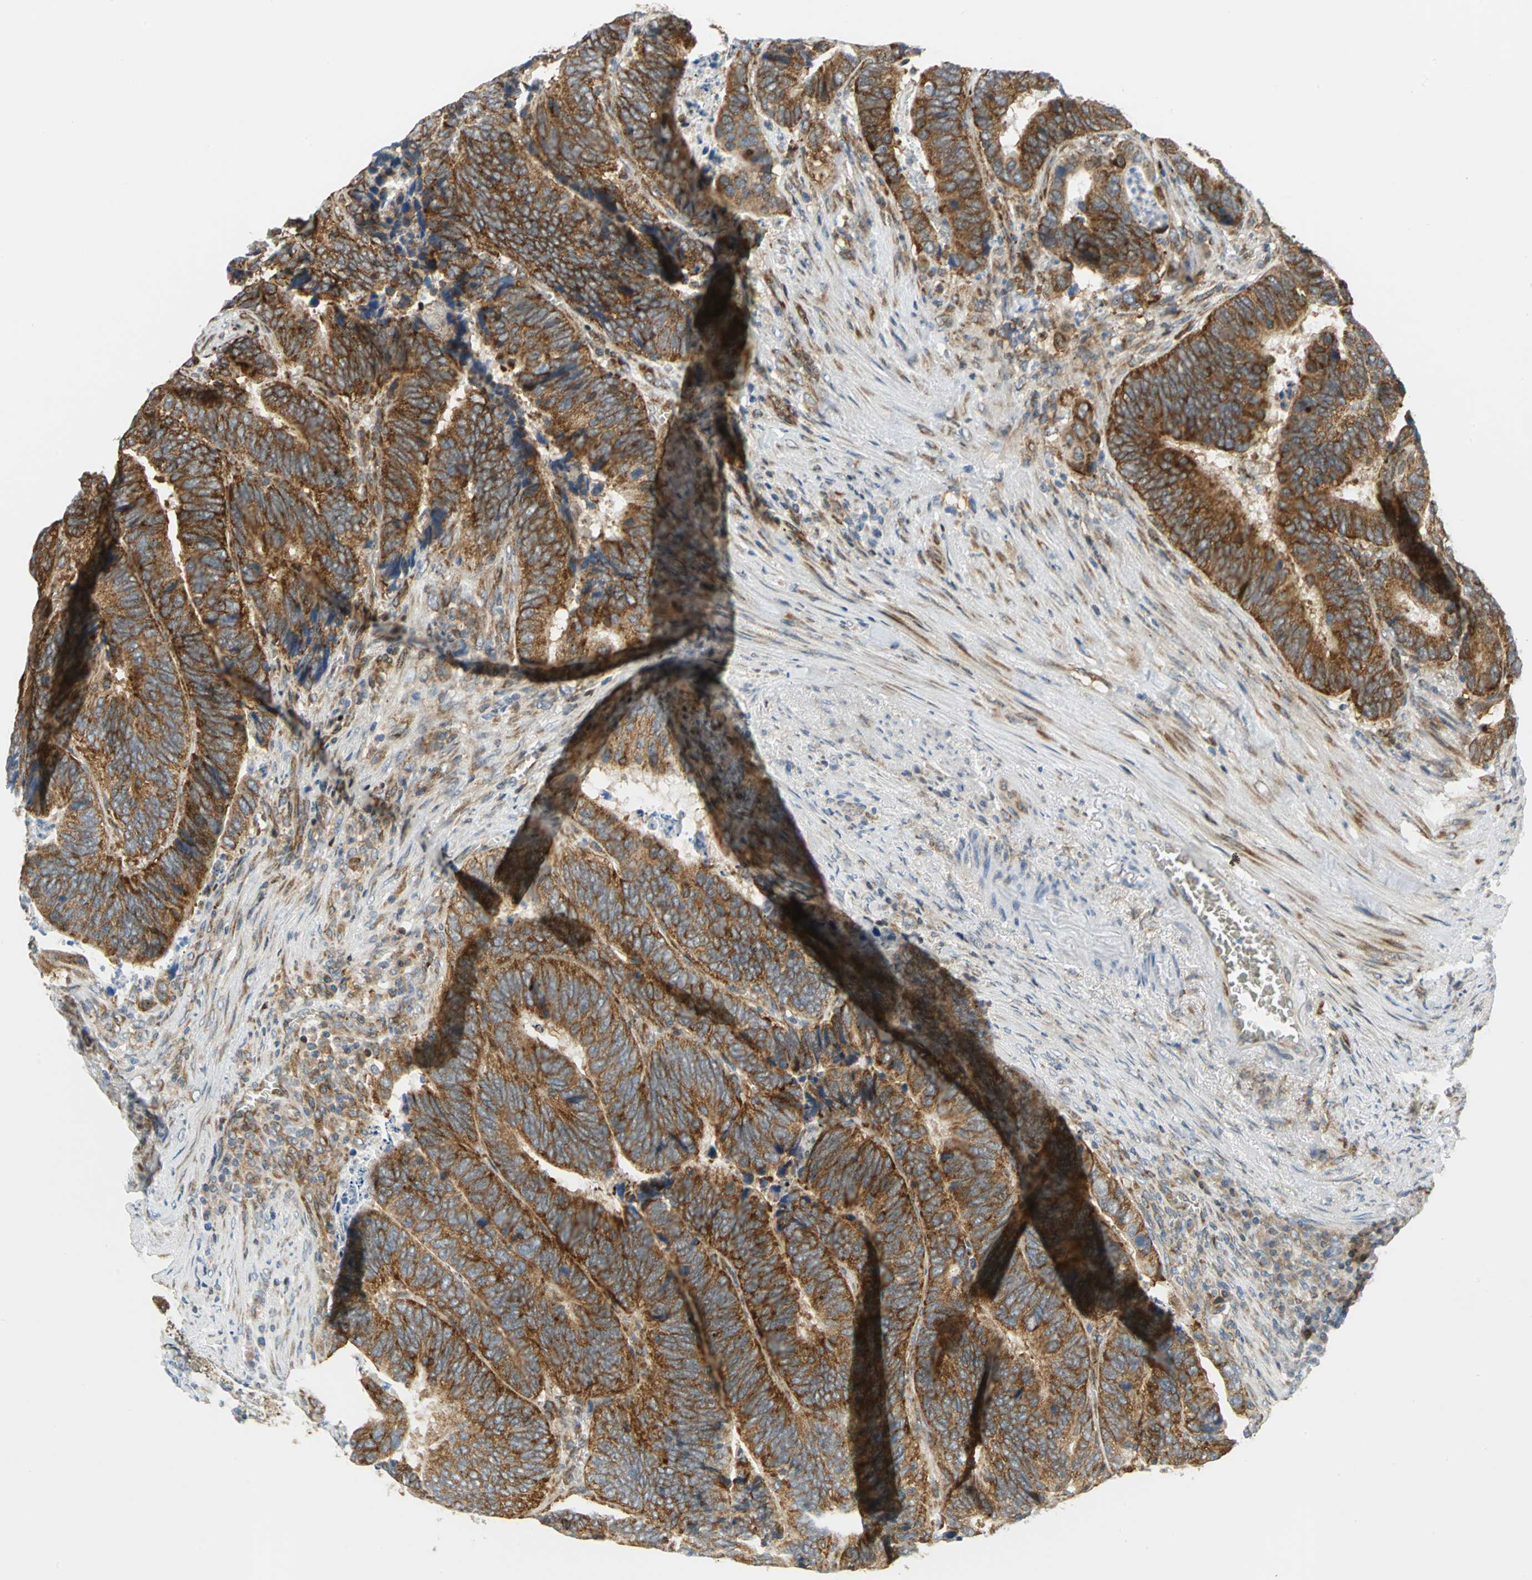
{"staining": {"intensity": "strong", "quantity": ">75%", "location": "cytoplasmic/membranous"}, "tissue": "colorectal cancer", "cell_type": "Tumor cells", "image_type": "cancer", "snomed": [{"axis": "morphology", "description": "Adenocarcinoma, NOS"}, {"axis": "topography", "description": "Colon"}], "caption": "Protein staining demonstrates strong cytoplasmic/membranous positivity in approximately >75% of tumor cells in colorectal adenocarcinoma.", "gene": "YBX1", "patient": {"sex": "male", "age": 72}}